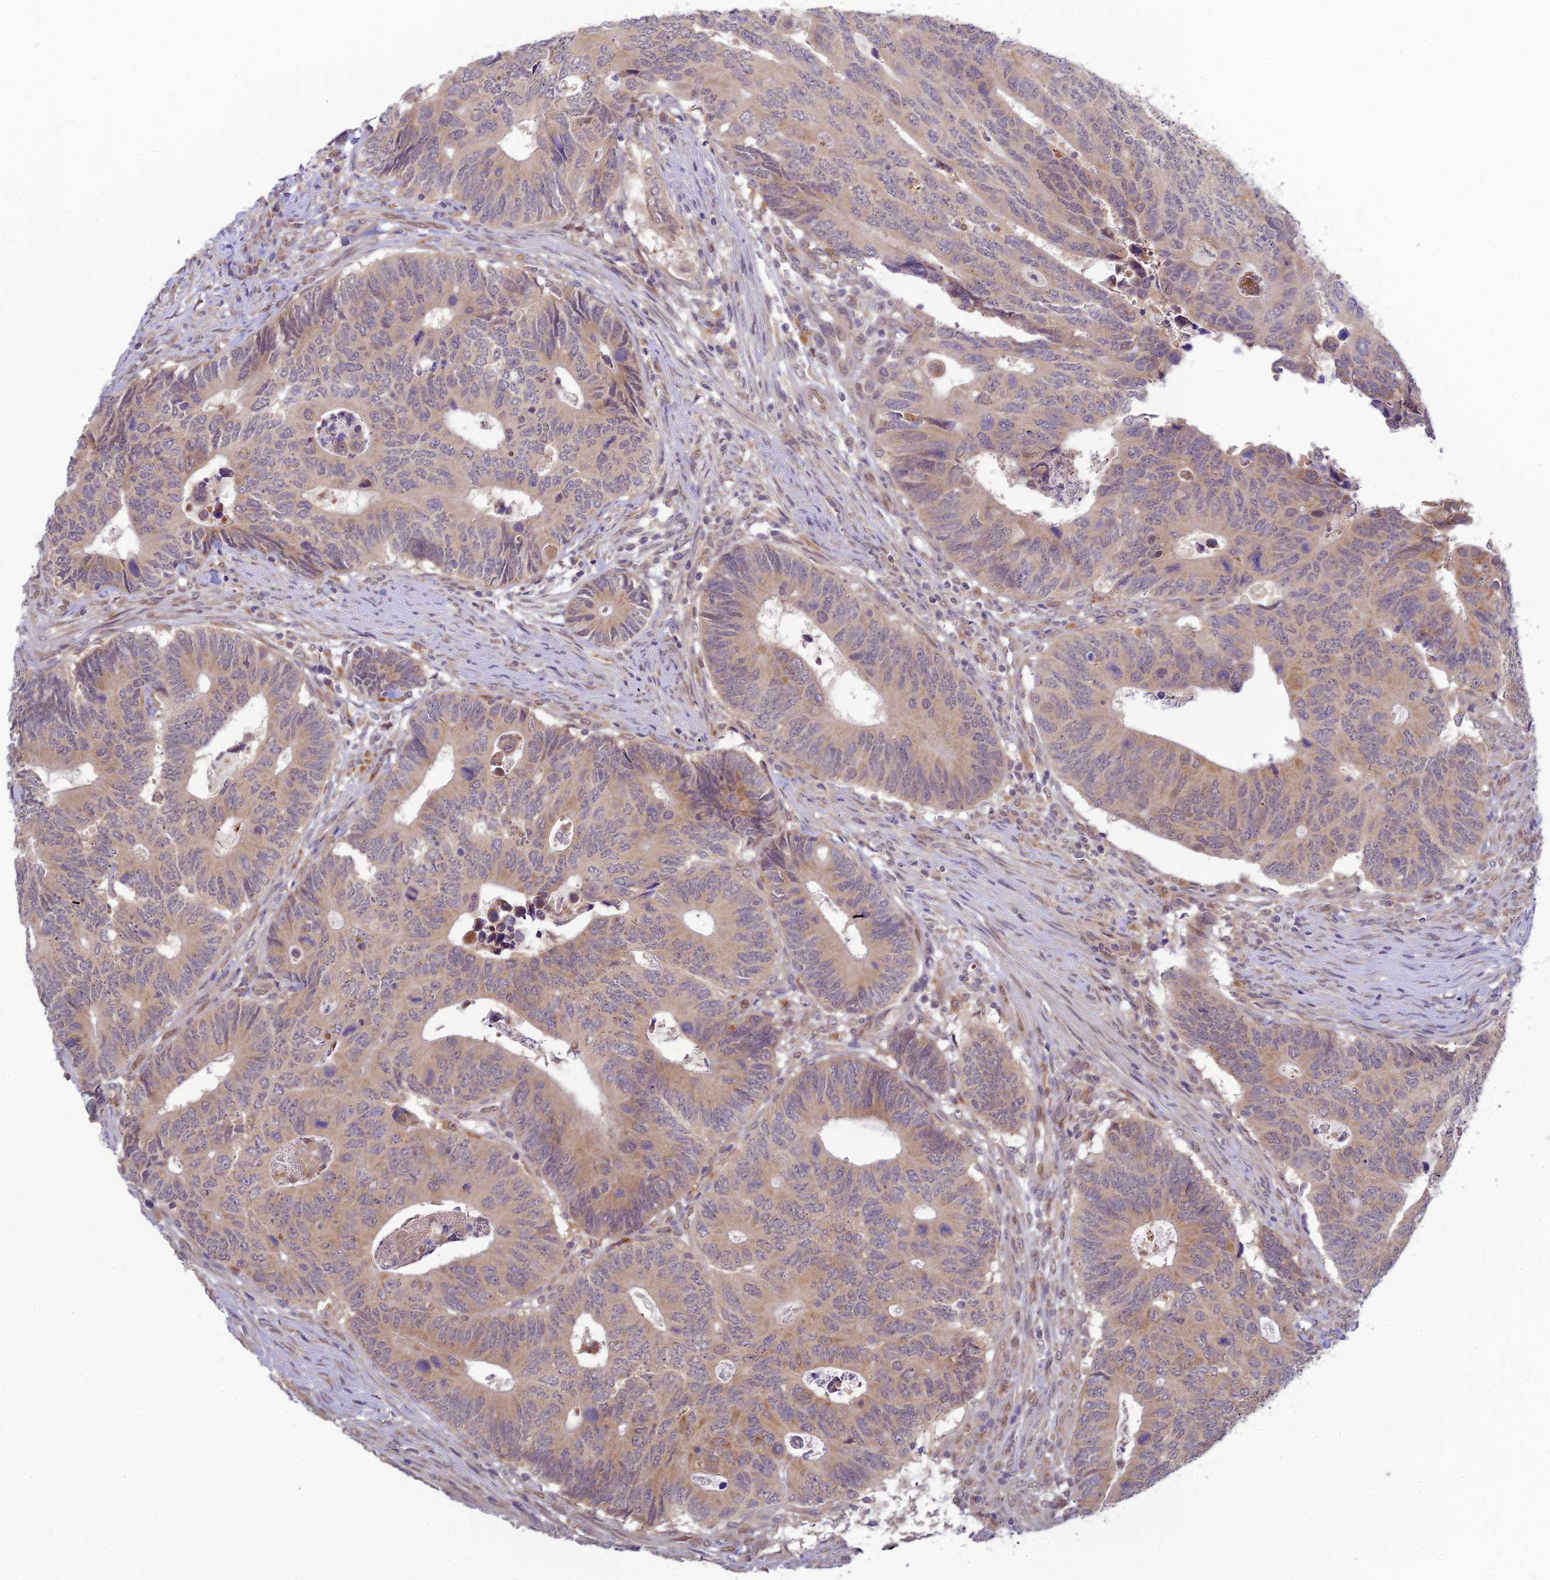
{"staining": {"intensity": "weak", "quantity": "25%-75%", "location": "cytoplasmic/membranous"}, "tissue": "colorectal cancer", "cell_type": "Tumor cells", "image_type": "cancer", "snomed": [{"axis": "morphology", "description": "Adenocarcinoma, NOS"}, {"axis": "topography", "description": "Colon"}], "caption": "Protein staining of colorectal cancer (adenocarcinoma) tissue exhibits weak cytoplasmic/membranous positivity in approximately 25%-75% of tumor cells.", "gene": "SKIC8", "patient": {"sex": "male", "age": 87}}